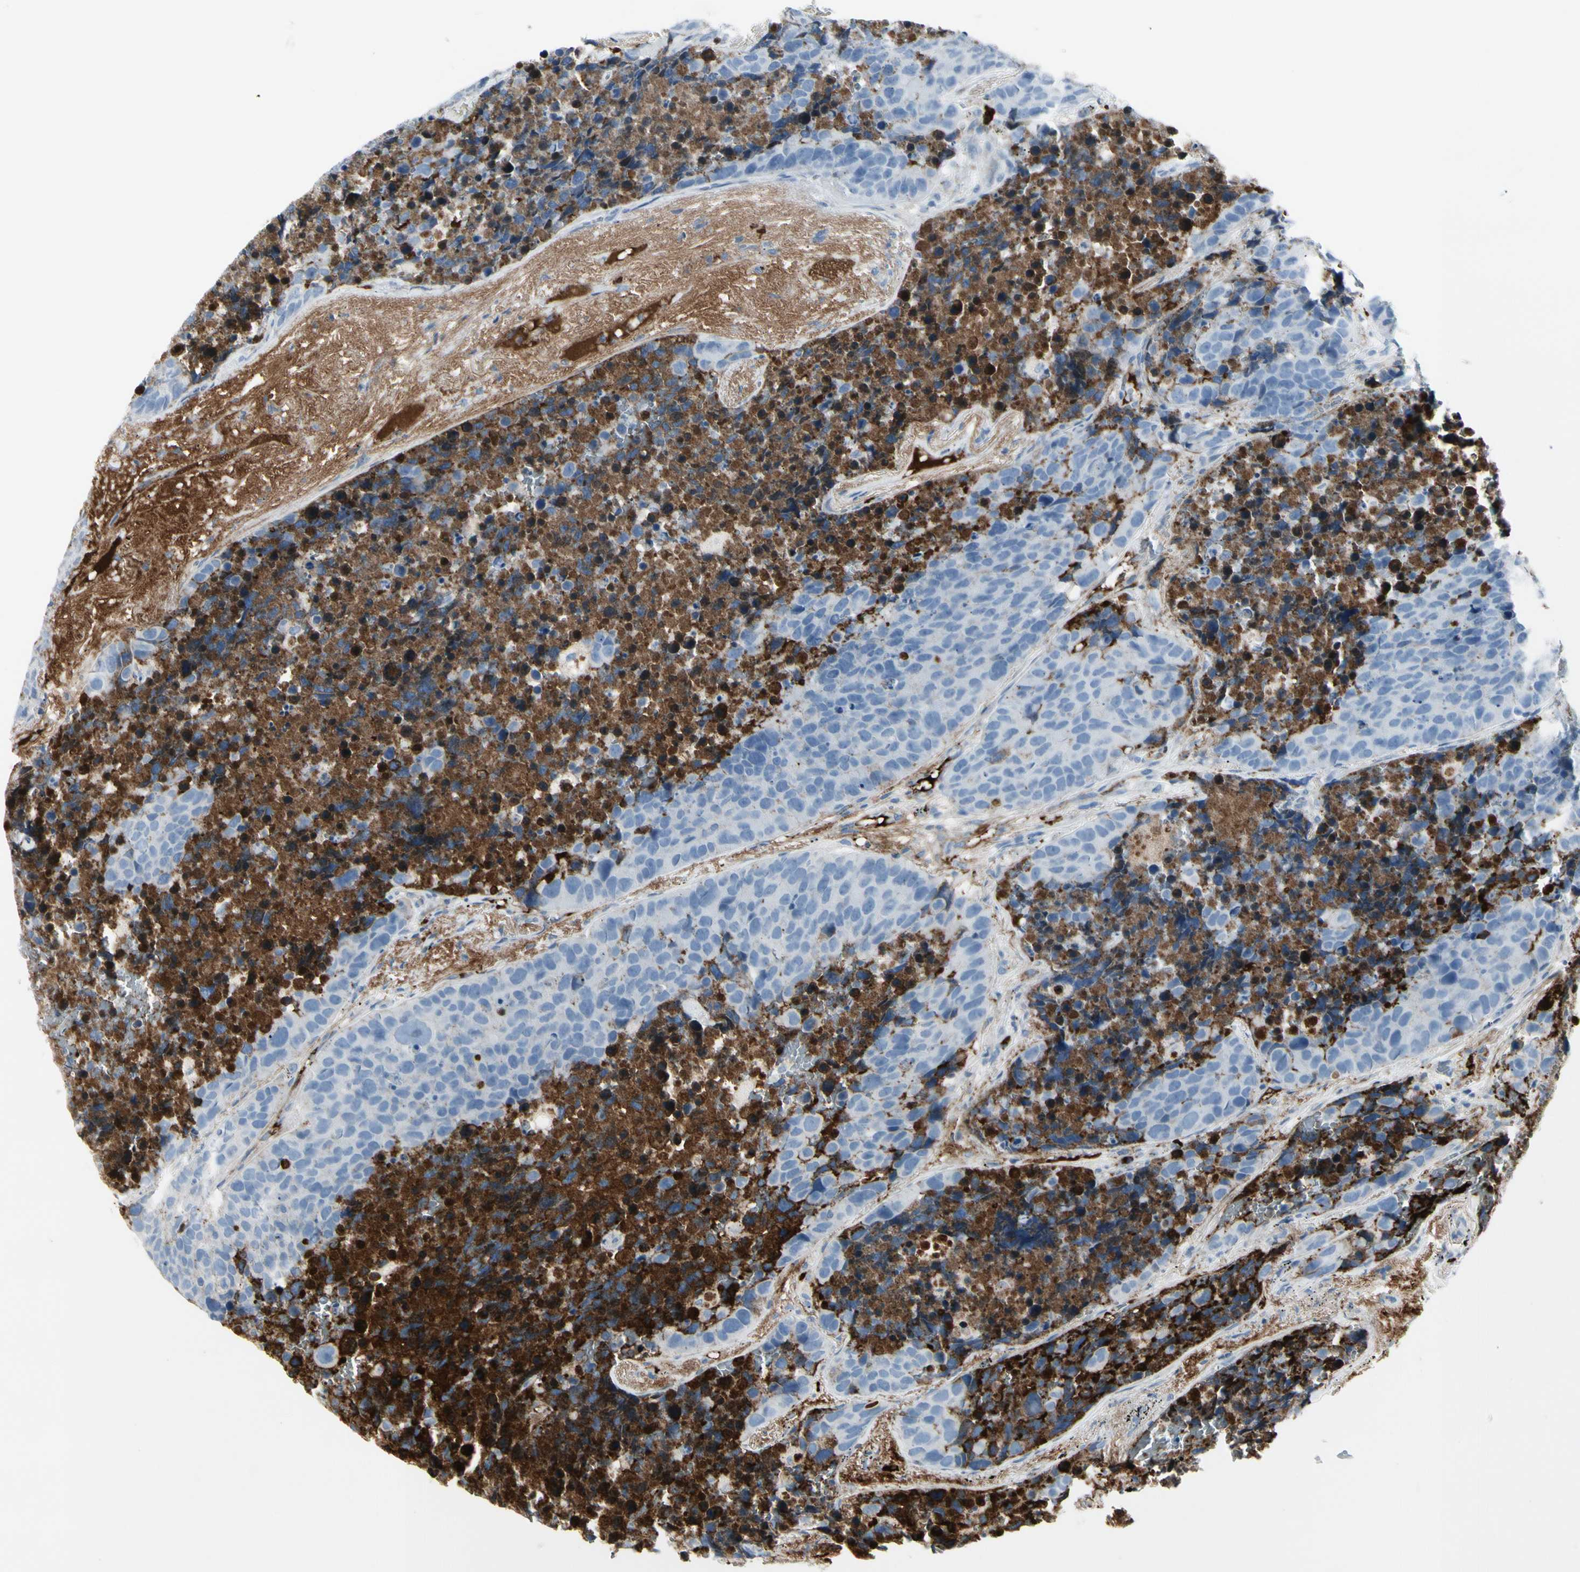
{"staining": {"intensity": "negative", "quantity": "none", "location": "none"}, "tissue": "carcinoid", "cell_type": "Tumor cells", "image_type": "cancer", "snomed": [{"axis": "morphology", "description": "Carcinoid, malignant, NOS"}, {"axis": "topography", "description": "Lung"}], "caption": "This photomicrograph is of malignant carcinoid stained with immunohistochemistry to label a protein in brown with the nuclei are counter-stained blue. There is no positivity in tumor cells.", "gene": "IGHG1", "patient": {"sex": "male", "age": 60}}